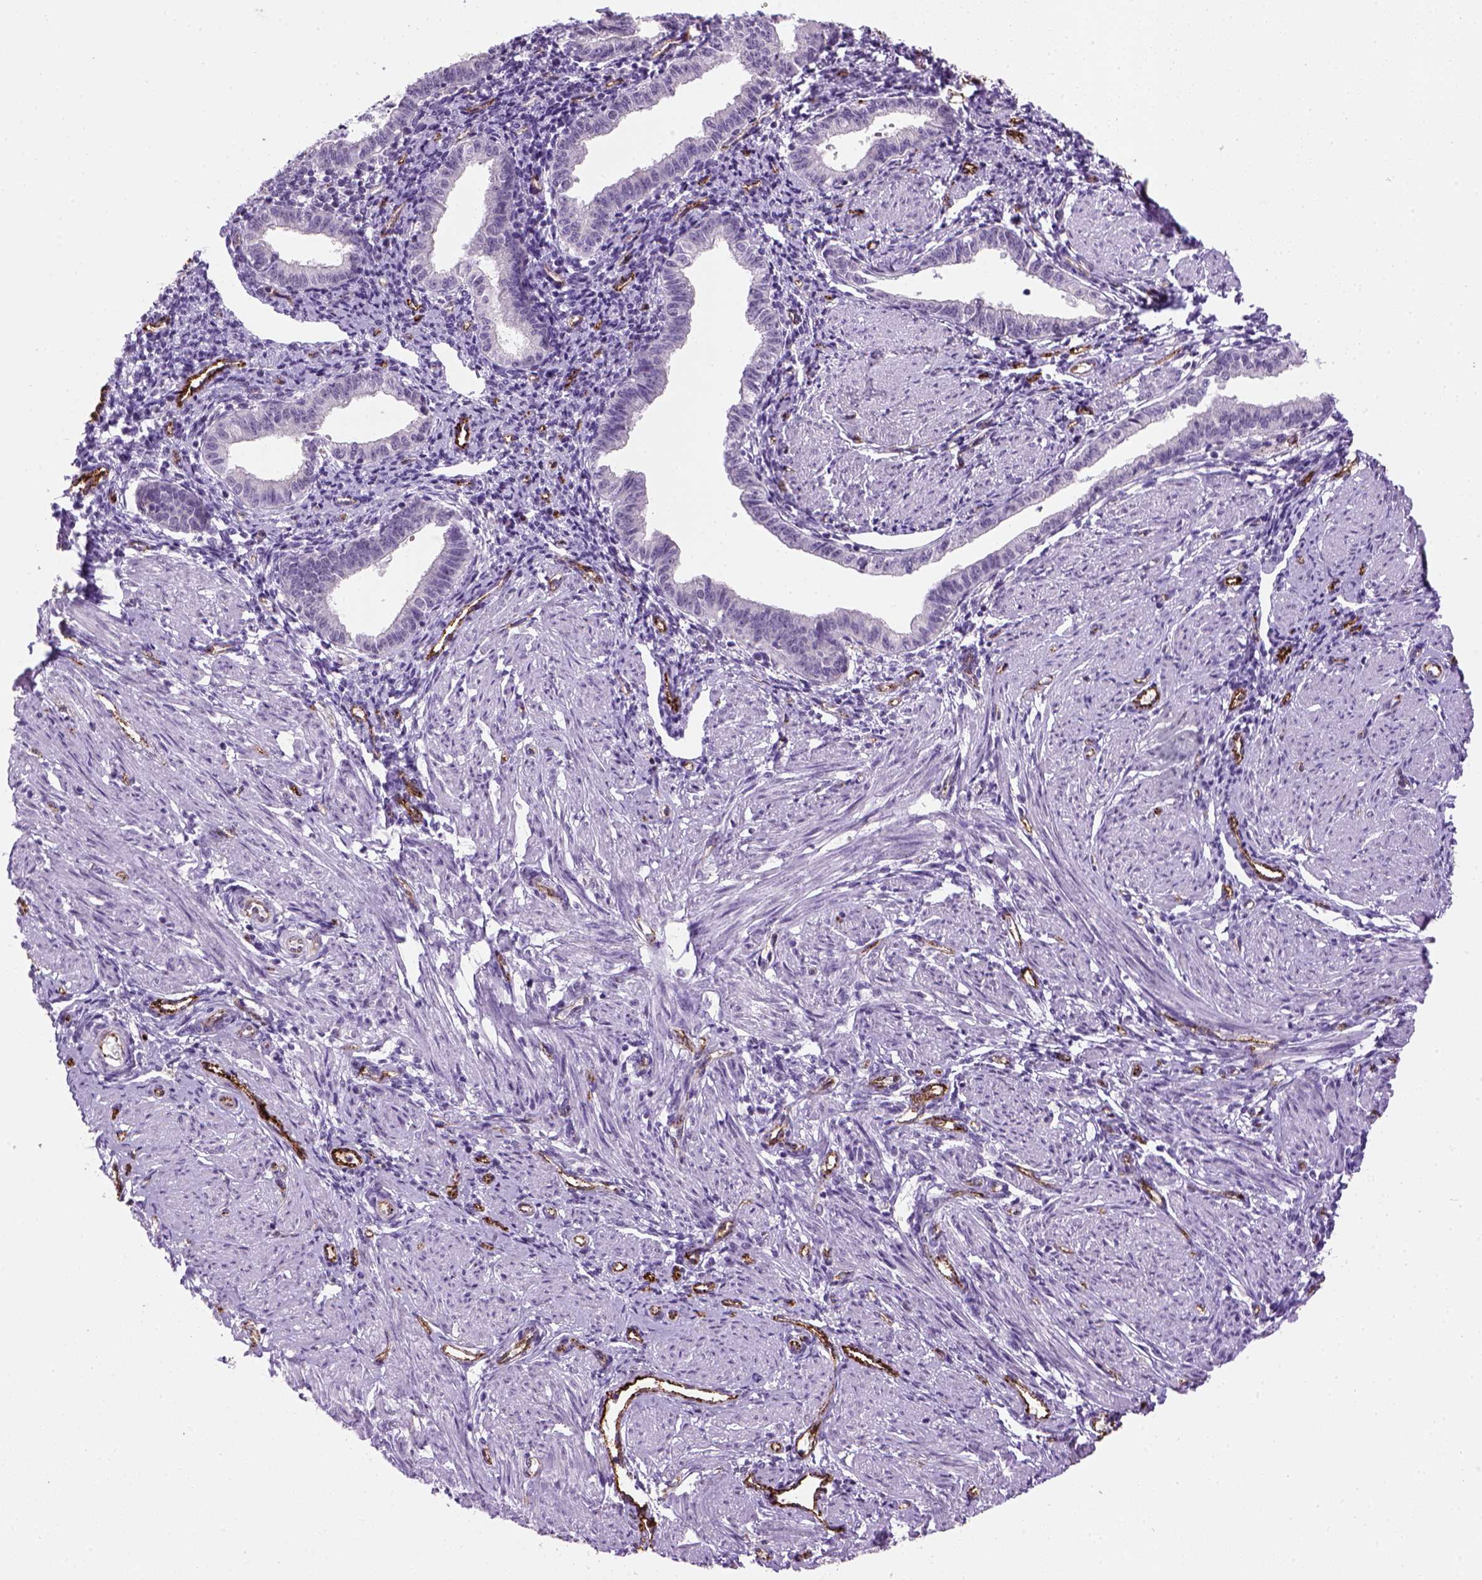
{"staining": {"intensity": "negative", "quantity": "none", "location": "none"}, "tissue": "endometrium", "cell_type": "Cells in endometrial stroma", "image_type": "normal", "snomed": [{"axis": "morphology", "description": "Normal tissue, NOS"}, {"axis": "topography", "description": "Endometrium"}], "caption": "Cells in endometrial stroma show no significant staining in normal endometrium. (Stains: DAB immunohistochemistry (IHC) with hematoxylin counter stain, Microscopy: brightfield microscopy at high magnification).", "gene": "VWF", "patient": {"sex": "female", "age": 37}}